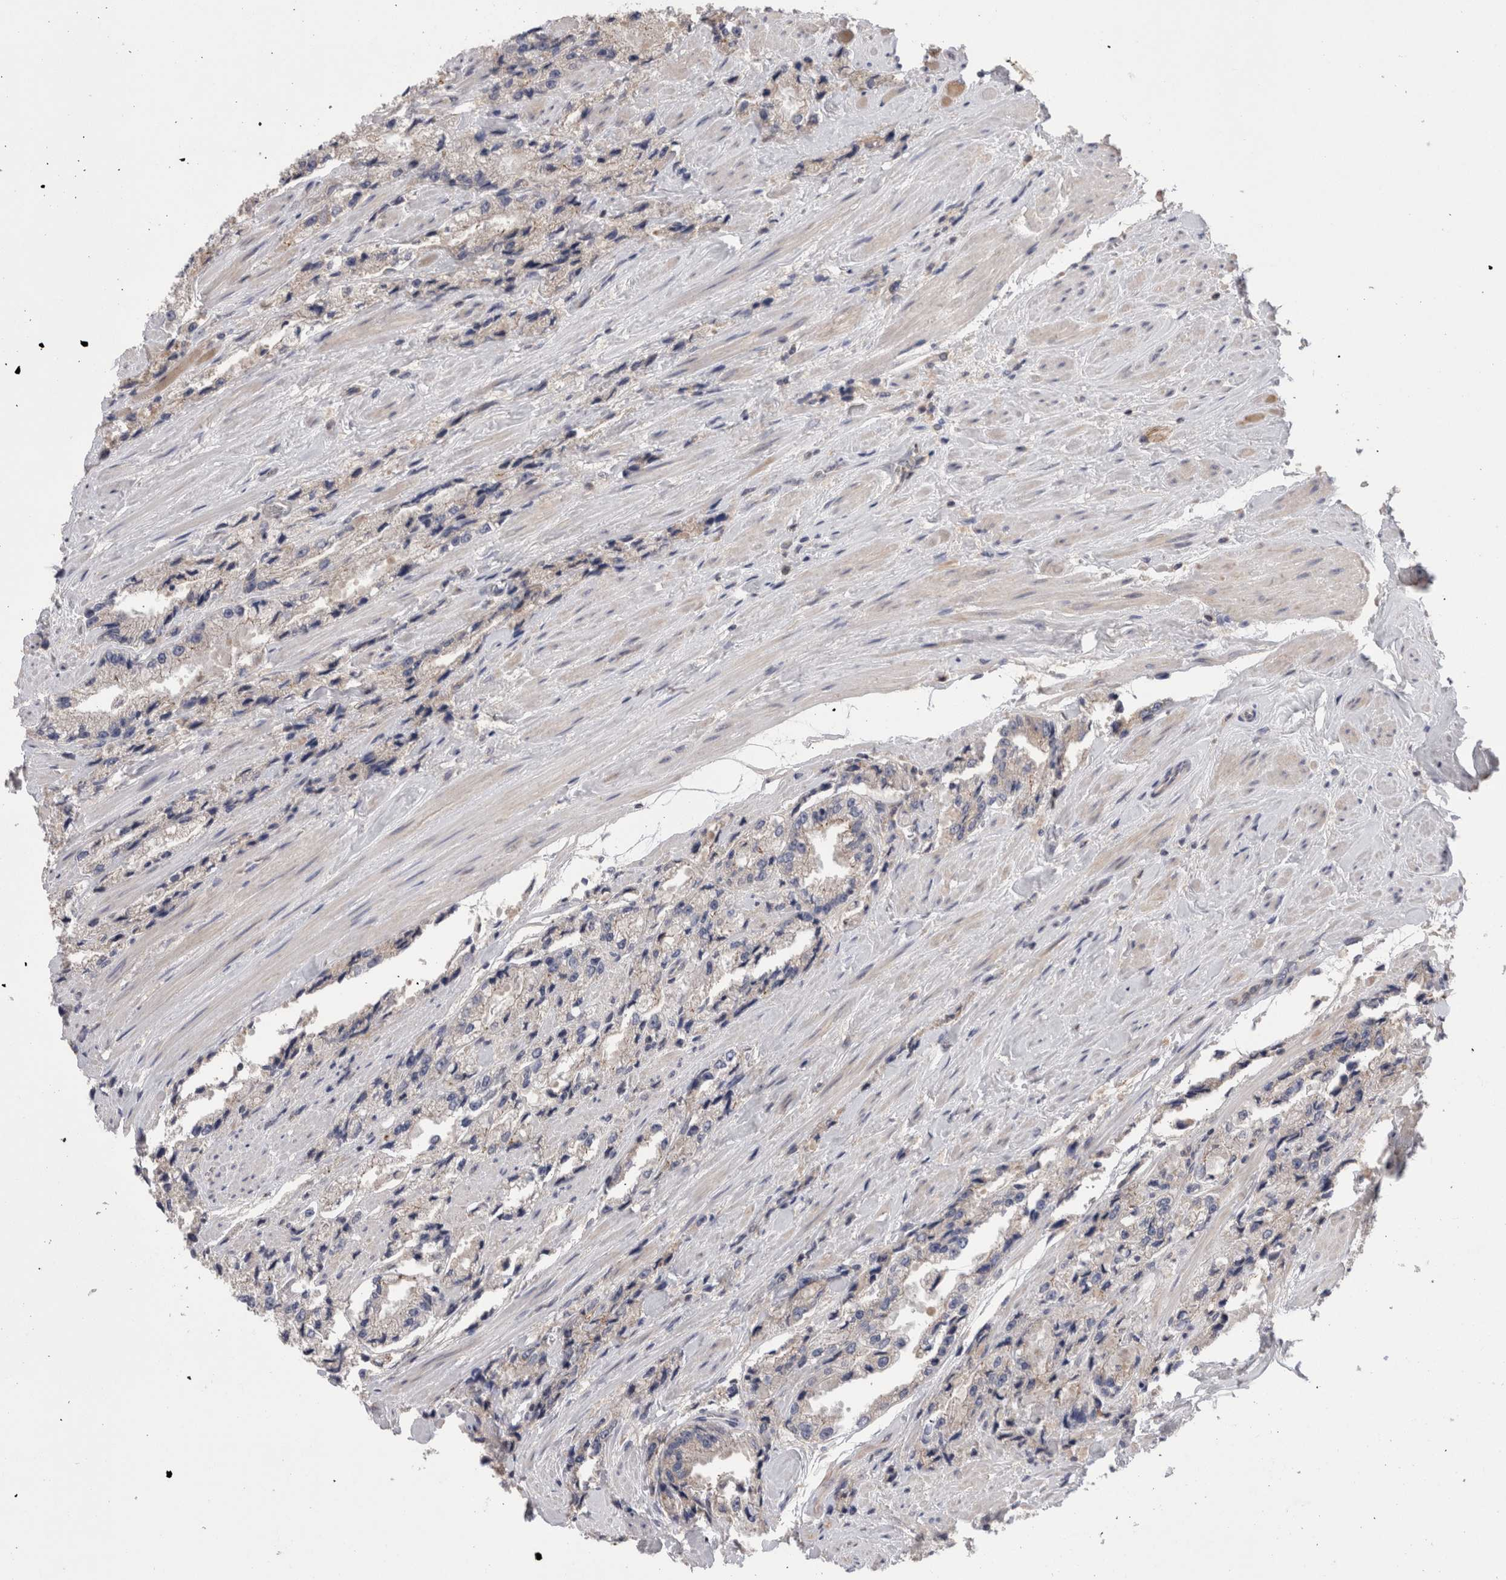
{"staining": {"intensity": "moderate", "quantity": "<25%", "location": "cytoplasmic/membranous"}, "tissue": "prostate cancer", "cell_type": "Tumor cells", "image_type": "cancer", "snomed": [{"axis": "morphology", "description": "Adenocarcinoma, High grade"}, {"axis": "topography", "description": "Prostate"}], "caption": "IHC histopathology image of neoplastic tissue: high-grade adenocarcinoma (prostate) stained using immunohistochemistry reveals low levels of moderate protein expression localized specifically in the cytoplasmic/membranous of tumor cells, appearing as a cytoplasmic/membranous brown color.", "gene": "OTOR", "patient": {"sex": "male", "age": 58}}